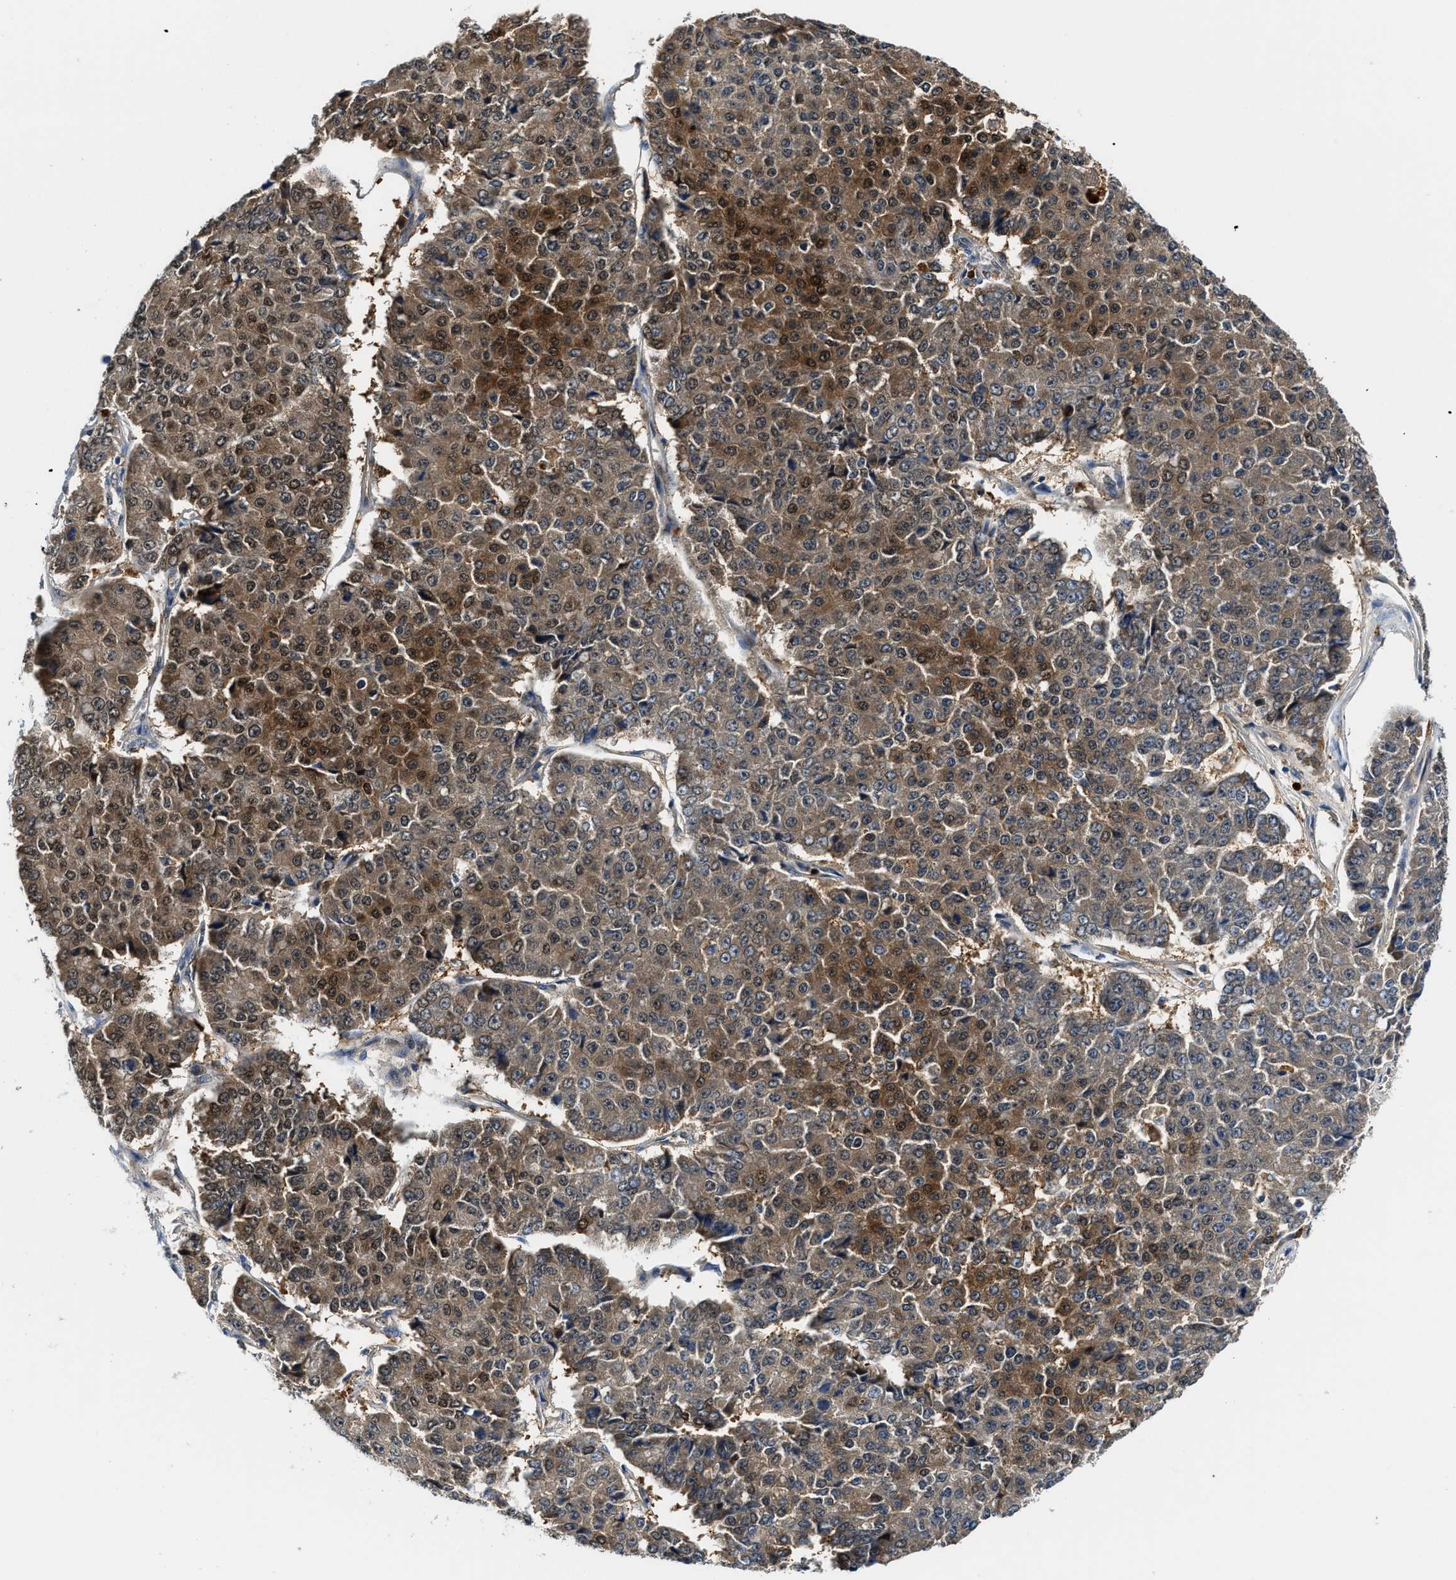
{"staining": {"intensity": "strong", "quantity": ">75%", "location": "cytoplasmic/membranous,nuclear"}, "tissue": "pancreatic cancer", "cell_type": "Tumor cells", "image_type": "cancer", "snomed": [{"axis": "morphology", "description": "Adenocarcinoma, NOS"}, {"axis": "topography", "description": "Pancreas"}], "caption": "This photomicrograph shows immunohistochemistry (IHC) staining of pancreatic cancer, with high strong cytoplasmic/membranous and nuclear staining in about >75% of tumor cells.", "gene": "LTA4H", "patient": {"sex": "male", "age": 50}}